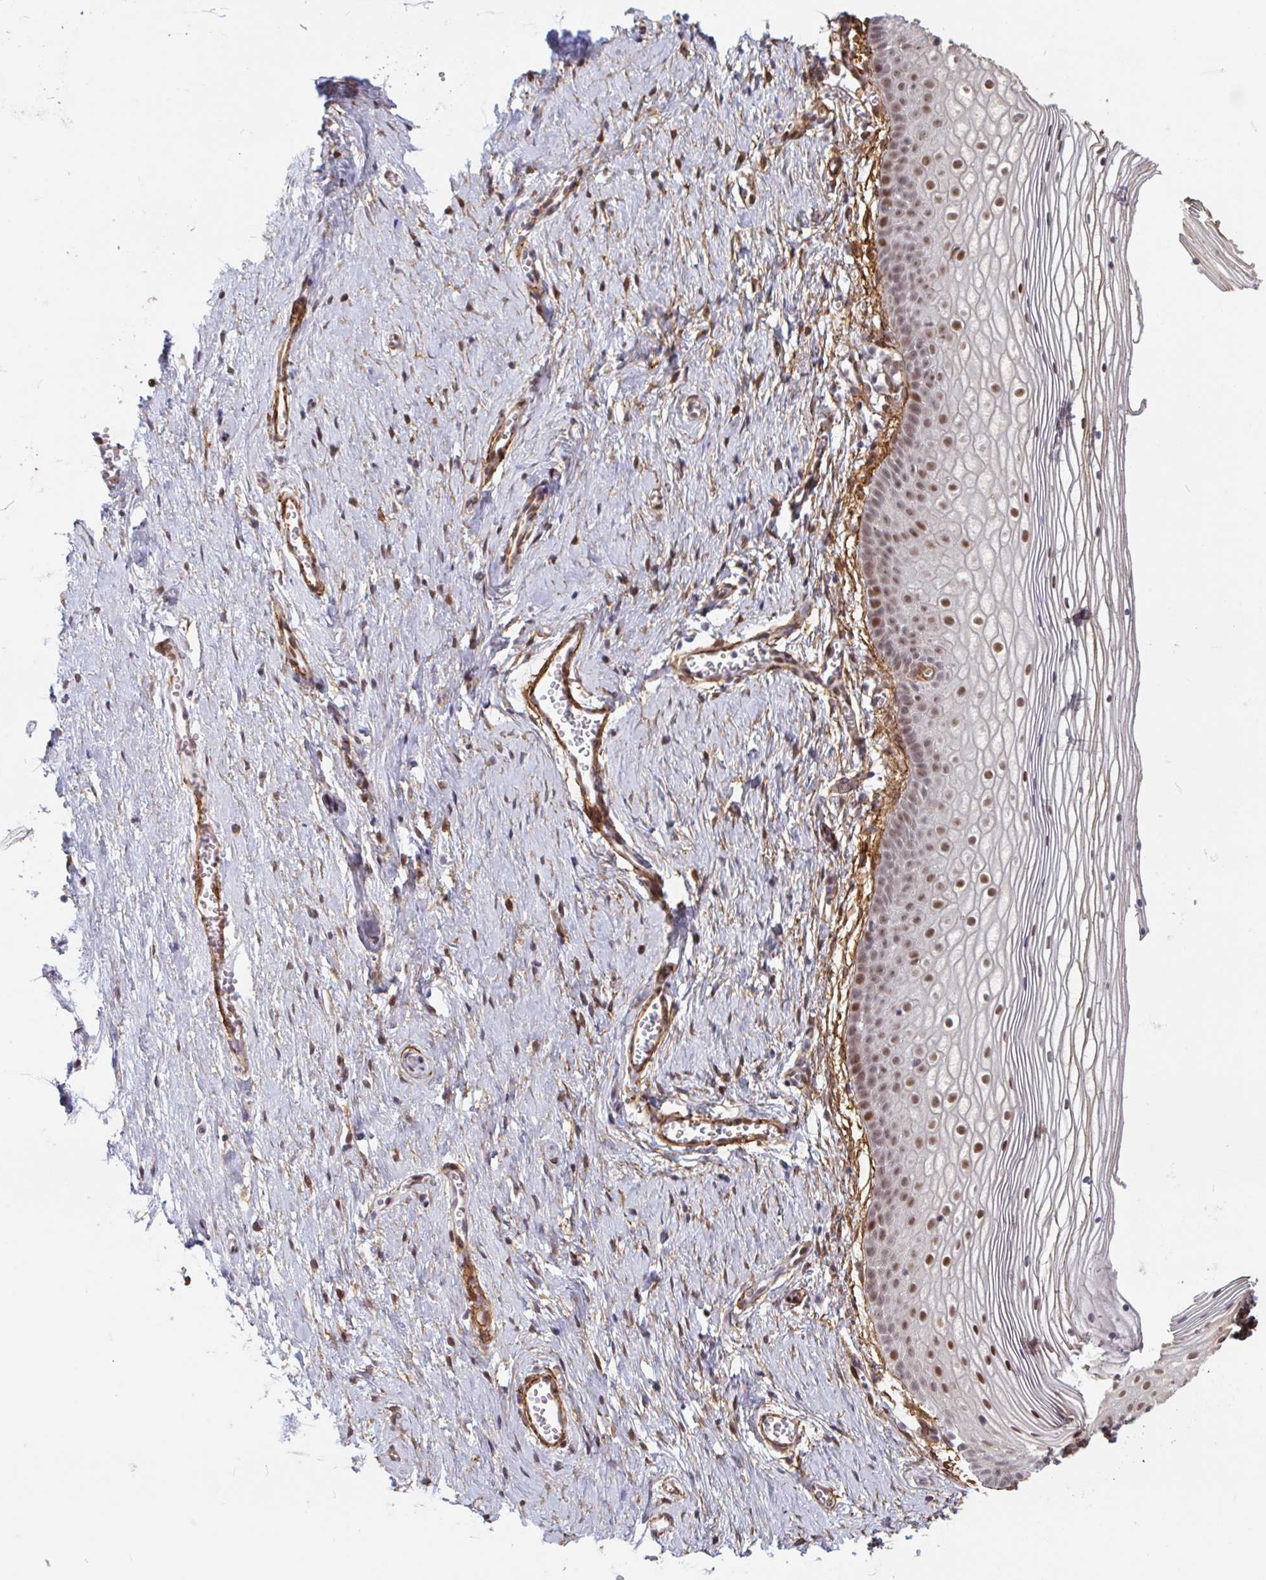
{"staining": {"intensity": "moderate", "quantity": ">75%", "location": "nuclear"}, "tissue": "vagina", "cell_type": "Squamous epithelial cells", "image_type": "normal", "snomed": [{"axis": "morphology", "description": "Normal tissue, NOS"}, {"axis": "topography", "description": "Vagina"}], "caption": "Immunohistochemical staining of normal vagina exhibits moderate nuclear protein staining in about >75% of squamous epithelial cells.", "gene": "TMEM119", "patient": {"sex": "female", "age": 56}}